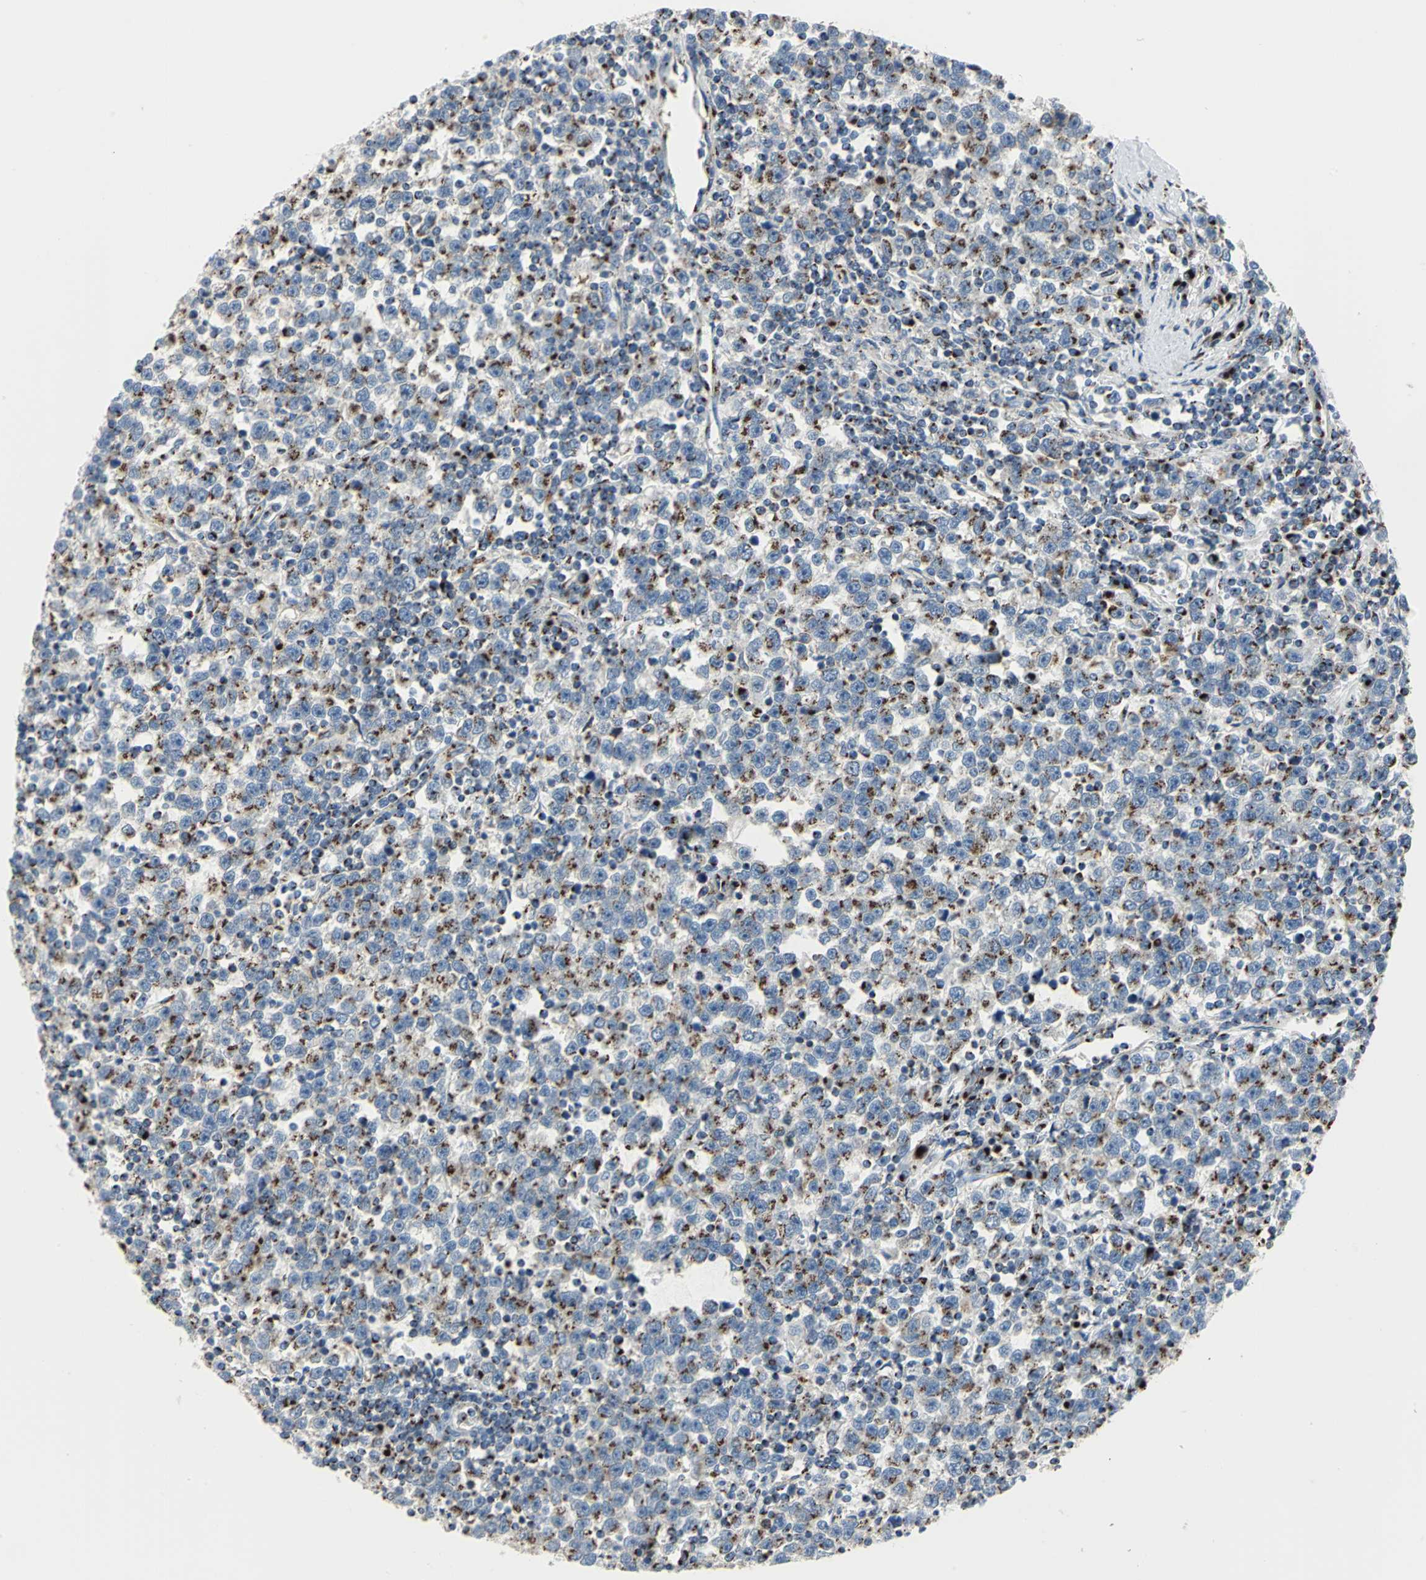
{"staining": {"intensity": "strong", "quantity": "25%-75%", "location": "cytoplasmic/membranous"}, "tissue": "testis cancer", "cell_type": "Tumor cells", "image_type": "cancer", "snomed": [{"axis": "morphology", "description": "Seminoma, NOS"}, {"axis": "topography", "description": "Testis"}], "caption": "Testis seminoma stained for a protein (brown) exhibits strong cytoplasmic/membranous positive positivity in approximately 25%-75% of tumor cells.", "gene": "GPR3", "patient": {"sex": "male", "age": 43}}